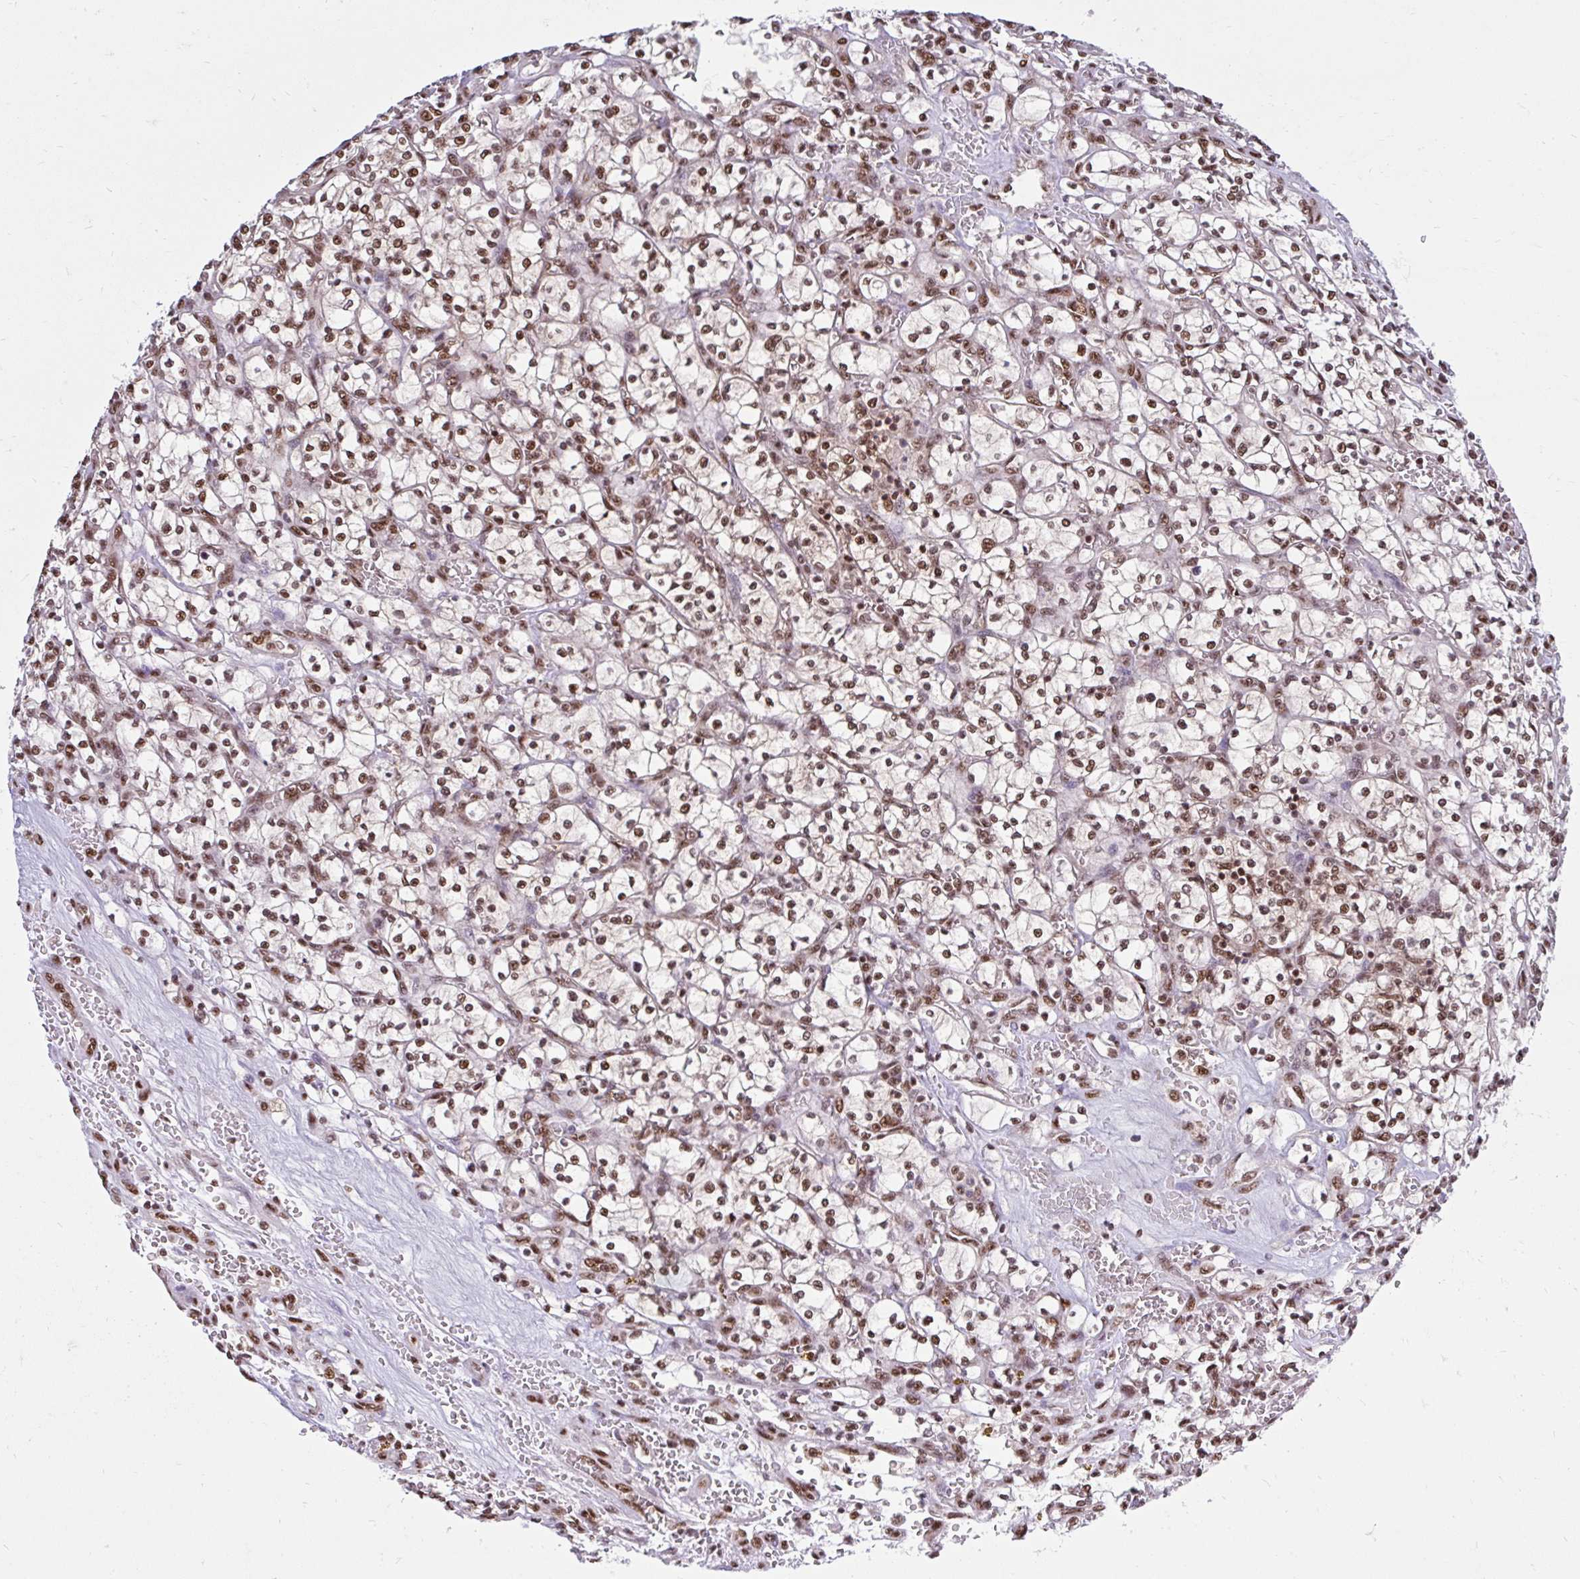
{"staining": {"intensity": "moderate", "quantity": ">75%", "location": "nuclear"}, "tissue": "renal cancer", "cell_type": "Tumor cells", "image_type": "cancer", "snomed": [{"axis": "morphology", "description": "Adenocarcinoma, NOS"}, {"axis": "topography", "description": "Kidney"}], "caption": "Moderate nuclear staining is present in approximately >75% of tumor cells in renal cancer.", "gene": "ABCA9", "patient": {"sex": "female", "age": 64}}